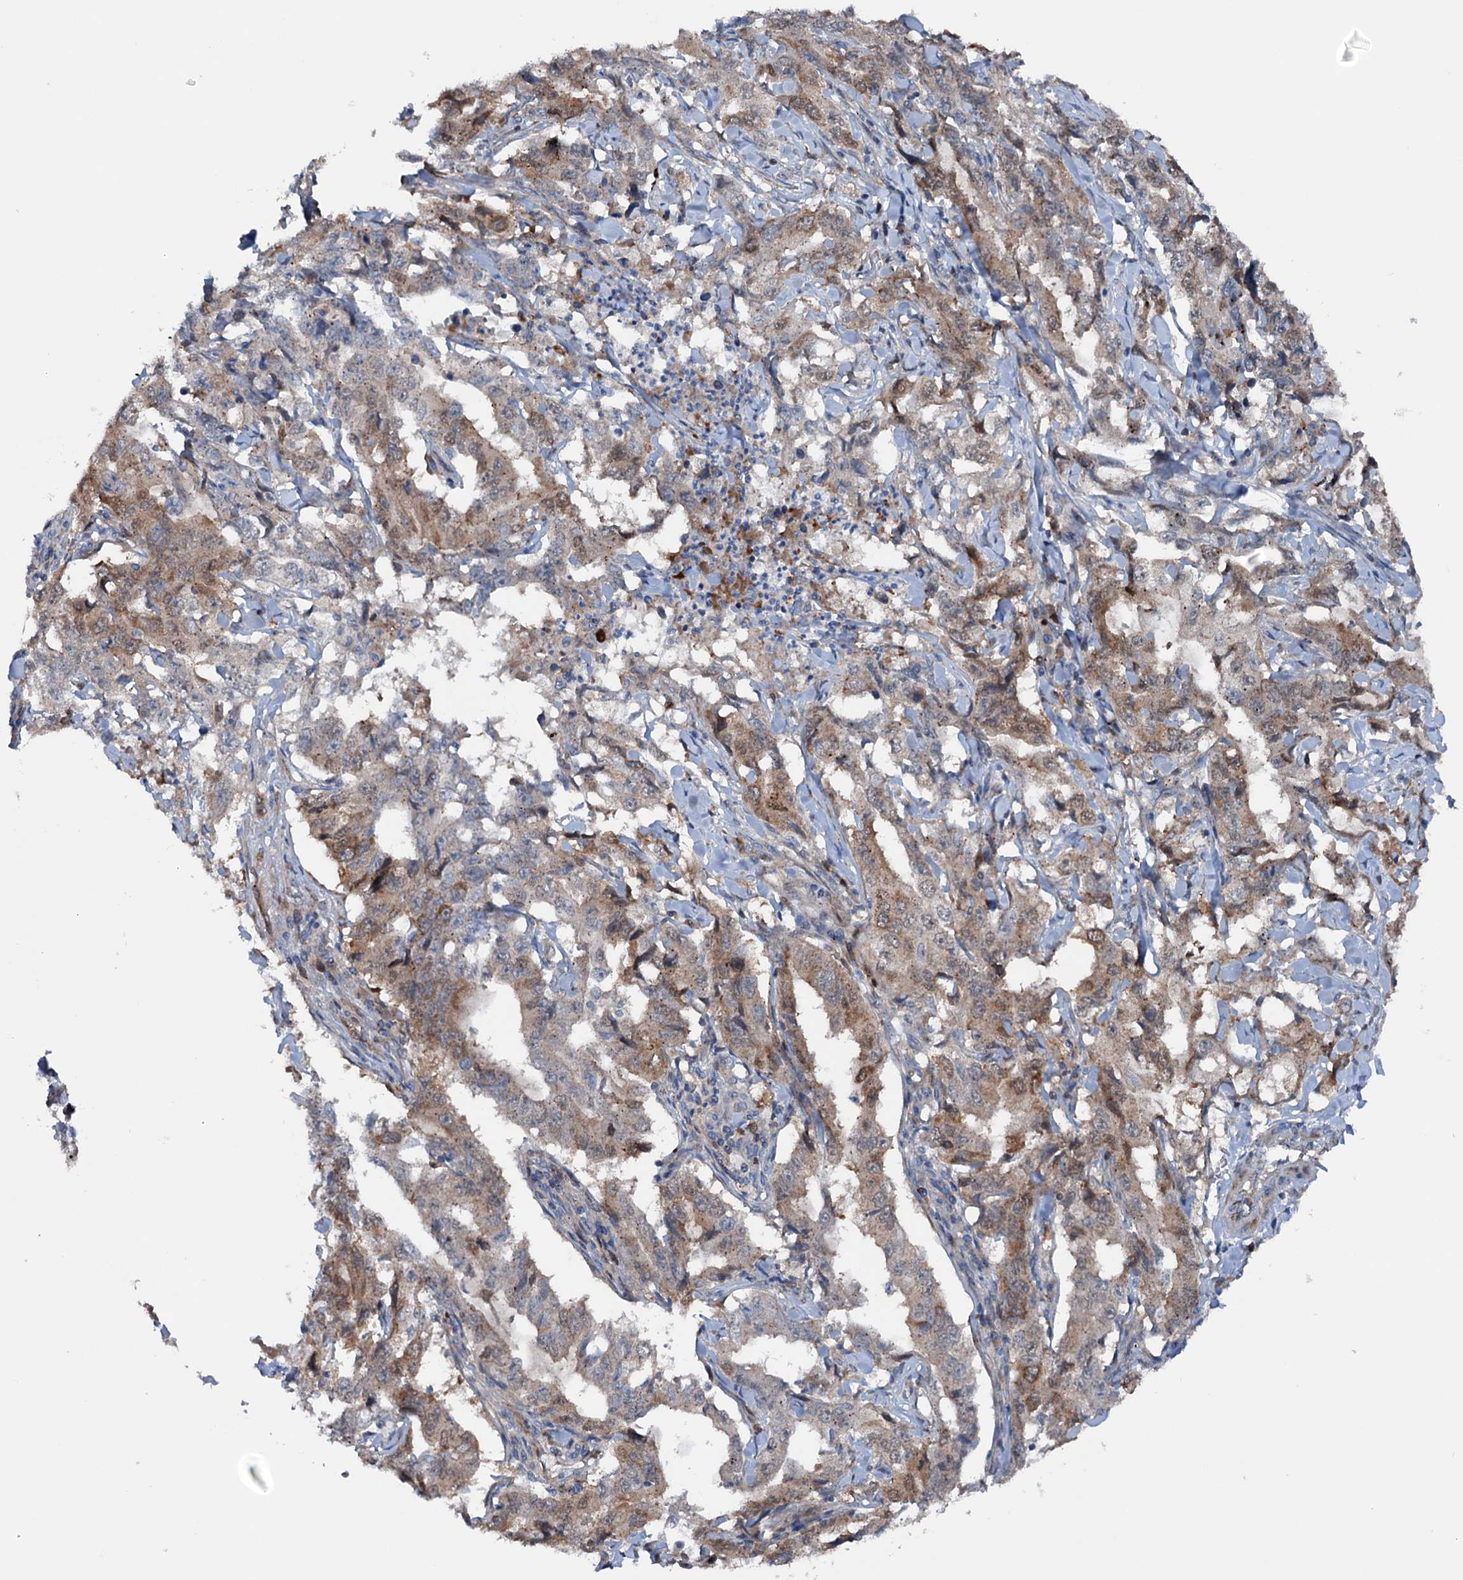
{"staining": {"intensity": "moderate", "quantity": ">75%", "location": "cytoplasmic/membranous"}, "tissue": "lung cancer", "cell_type": "Tumor cells", "image_type": "cancer", "snomed": [{"axis": "morphology", "description": "Adenocarcinoma, NOS"}, {"axis": "topography", "description": "Lung"}], "caption": "This is an image of IHC staining of lung adenocarcinoma, which shows moderate positivity in the cytoplasmic/membranous of tumor cells.", "gene": "NCAPD2", "patient": {"sex": "female", "age": 51}}